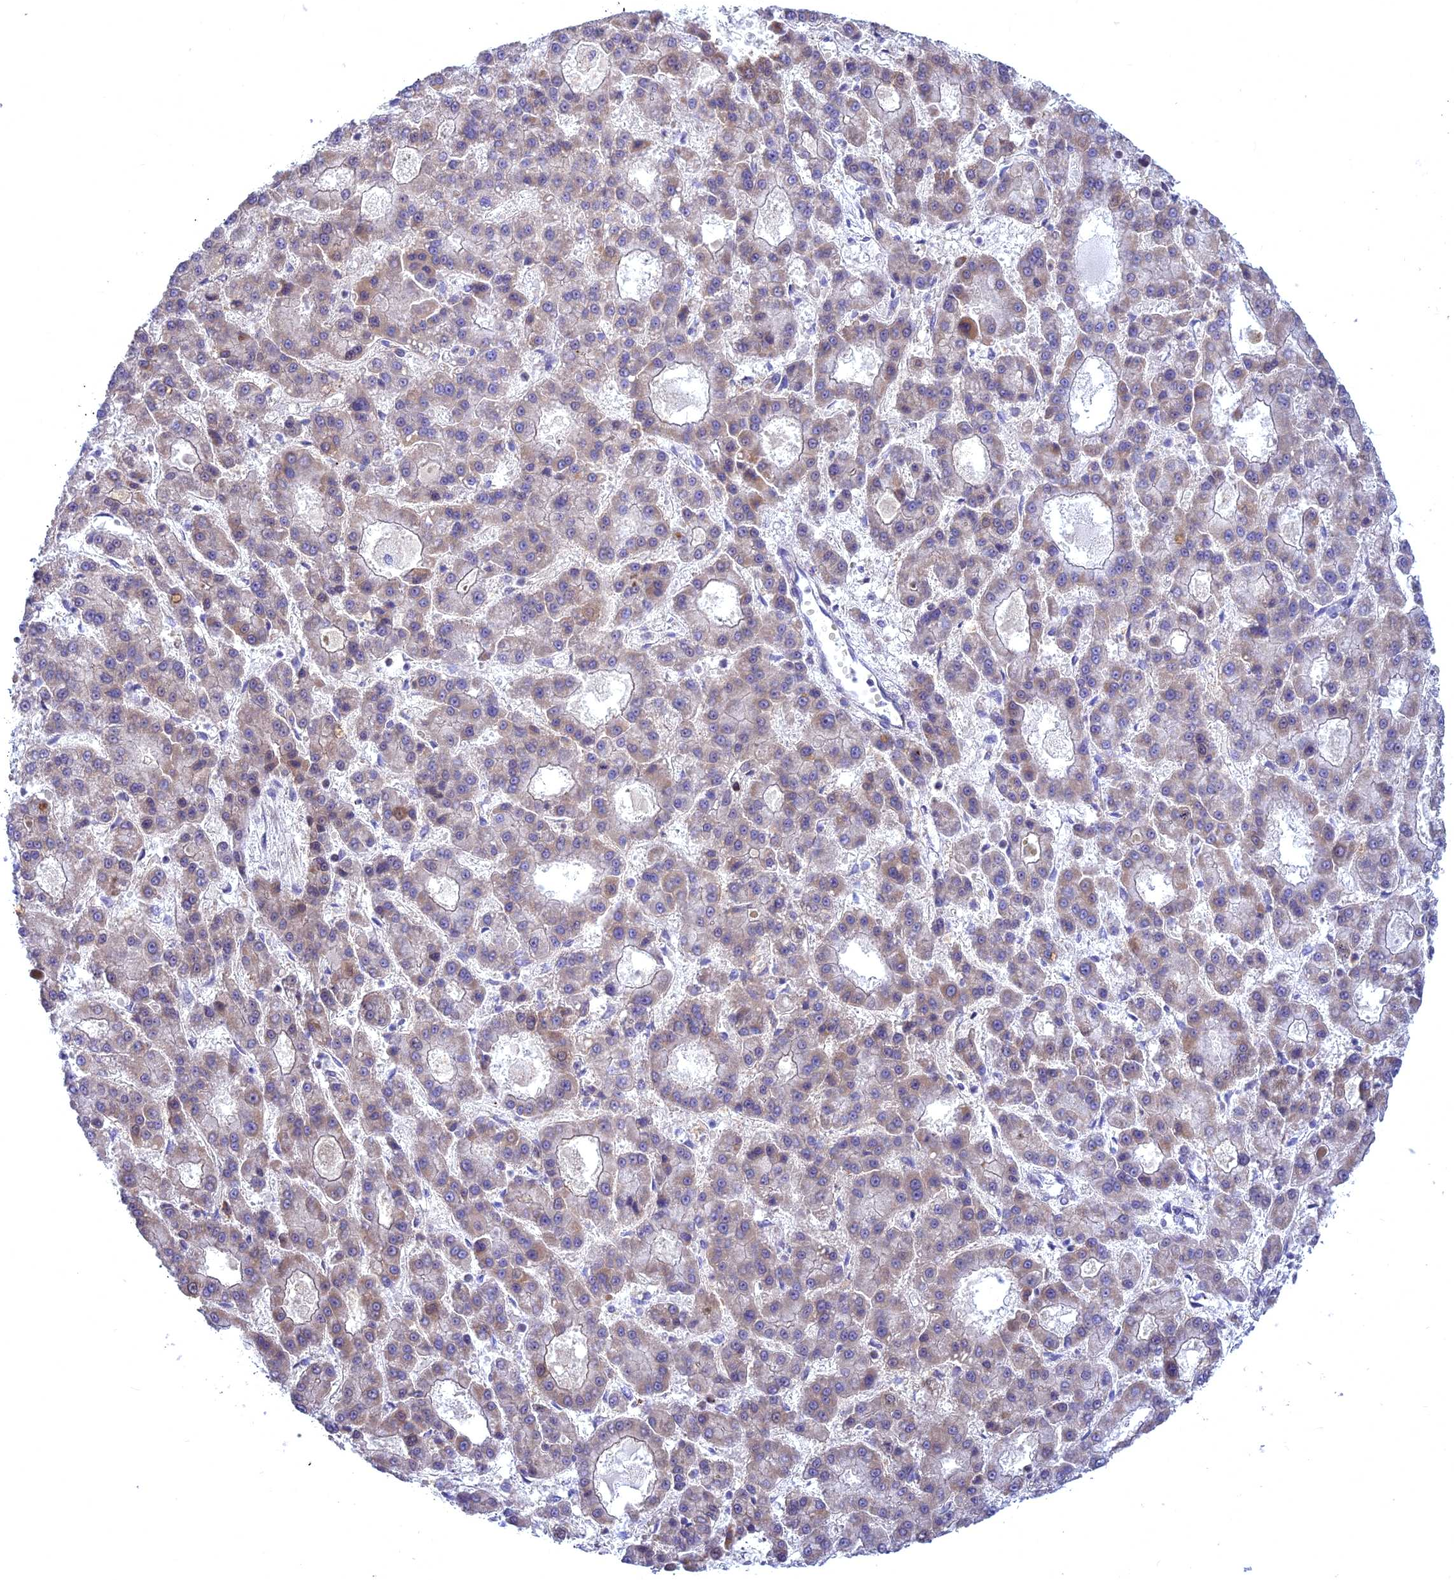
{"staining": {"intensity": "weak", "quantity": "<25%", "location": "cytoplasmic/membranous"}, "tissue": "liver cancer", "cell_type": "Tumor cells", "image_type": "cancer", "snomed": [{"axis": "morphology", "description": "Carcinoma, Hepatocellular, NOS"}, {"axis": "topography", "description": "Liver"}], "caption": "Liver cancer (hepatocellular carcinoma) was stained to show a protein in brown. There is no significant expression in tumor cells.", "gene": "CENPV", "patient": {"sex": "male", "age": 70}}